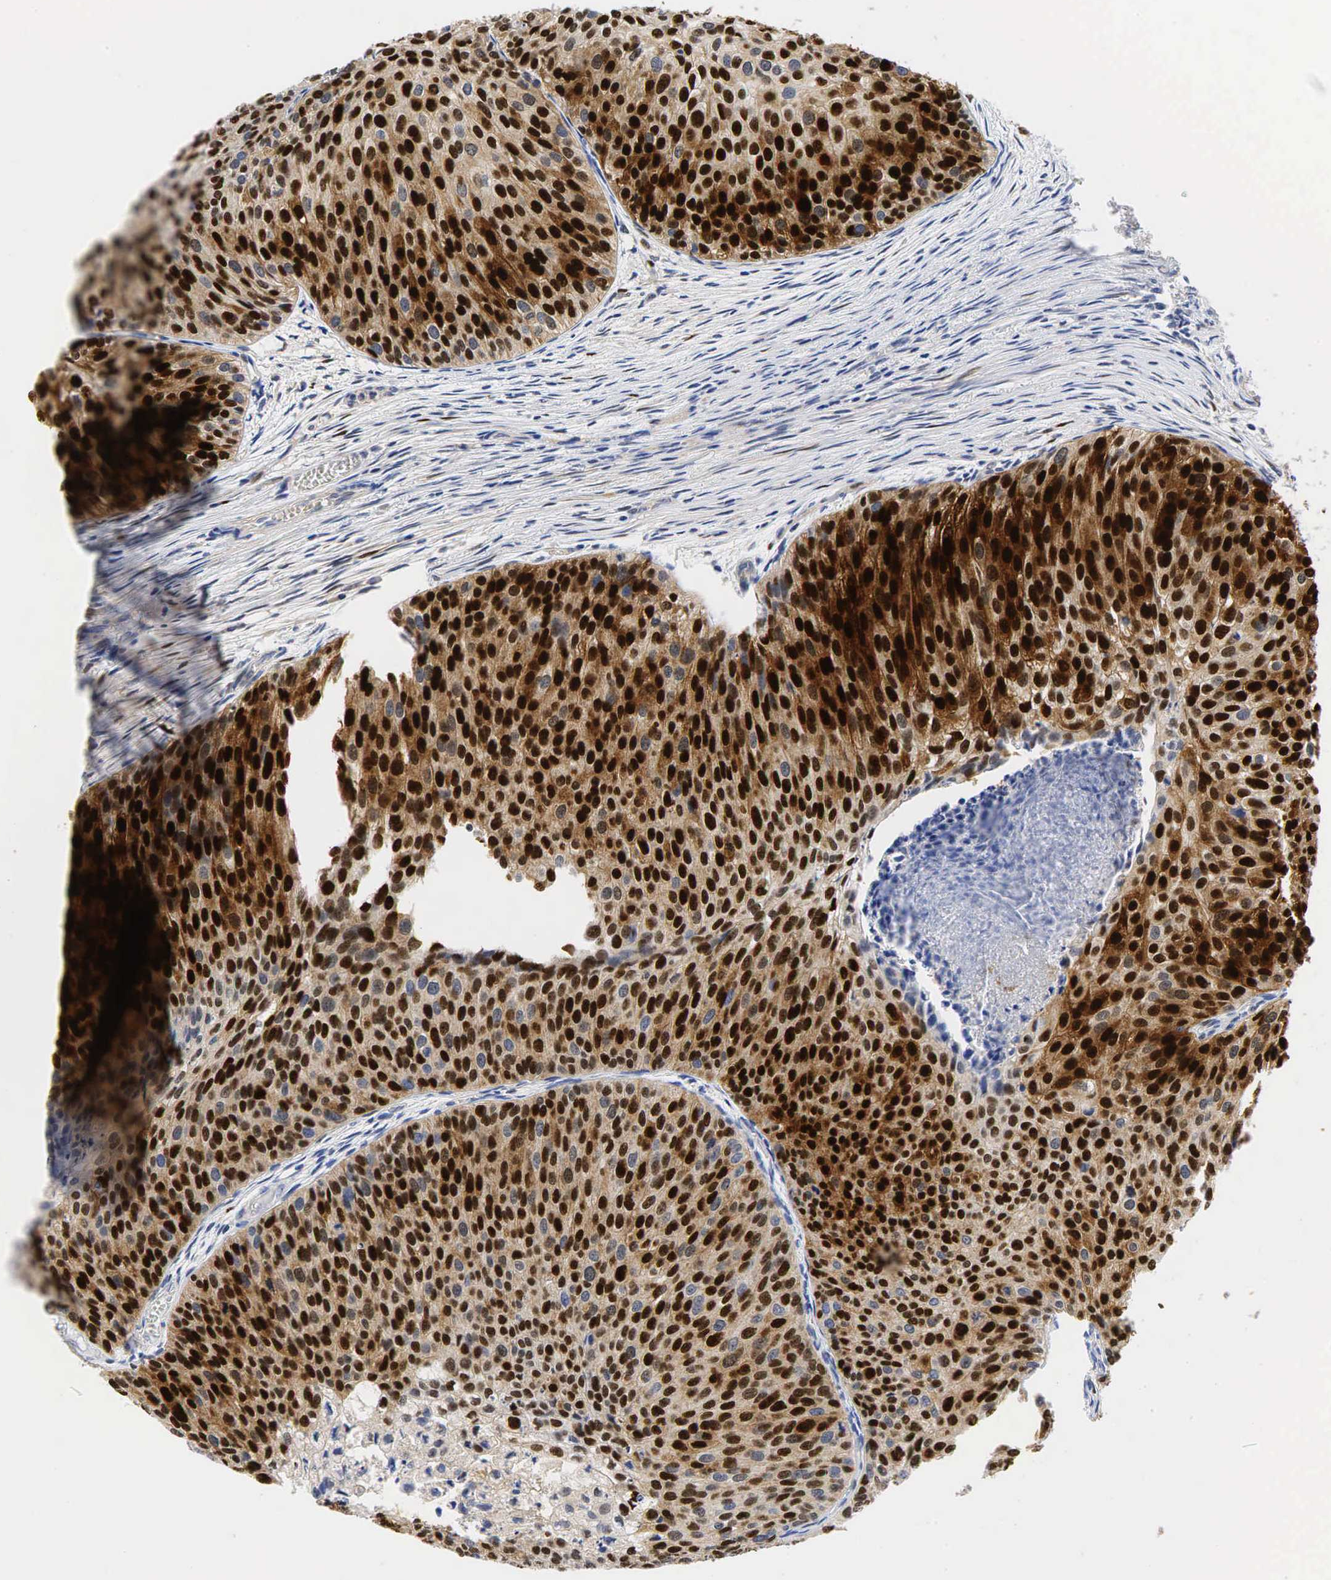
{"staining": {"intensity": "strong", "quantity": ">75%", "location": "cytoplasmic/membranous,nuclear"}, "tissue": "urothelial cancer", "cell_type": "Tumor cells", "image_type": "cancer", "snomed": [{"axis": "morphology", "description": "Urothelial carcinoma, Low grade"}, {"axis": "topography", "description": "Urinary bladder"}], "caption": "This is a histology image of IHC staining of urothelial cancer, which shows strong staining in the cytoplasmic/membranous and nuclear of tumor cells.", "gene": "CCND1", "patient": {"sex": "male", "age": 84}}